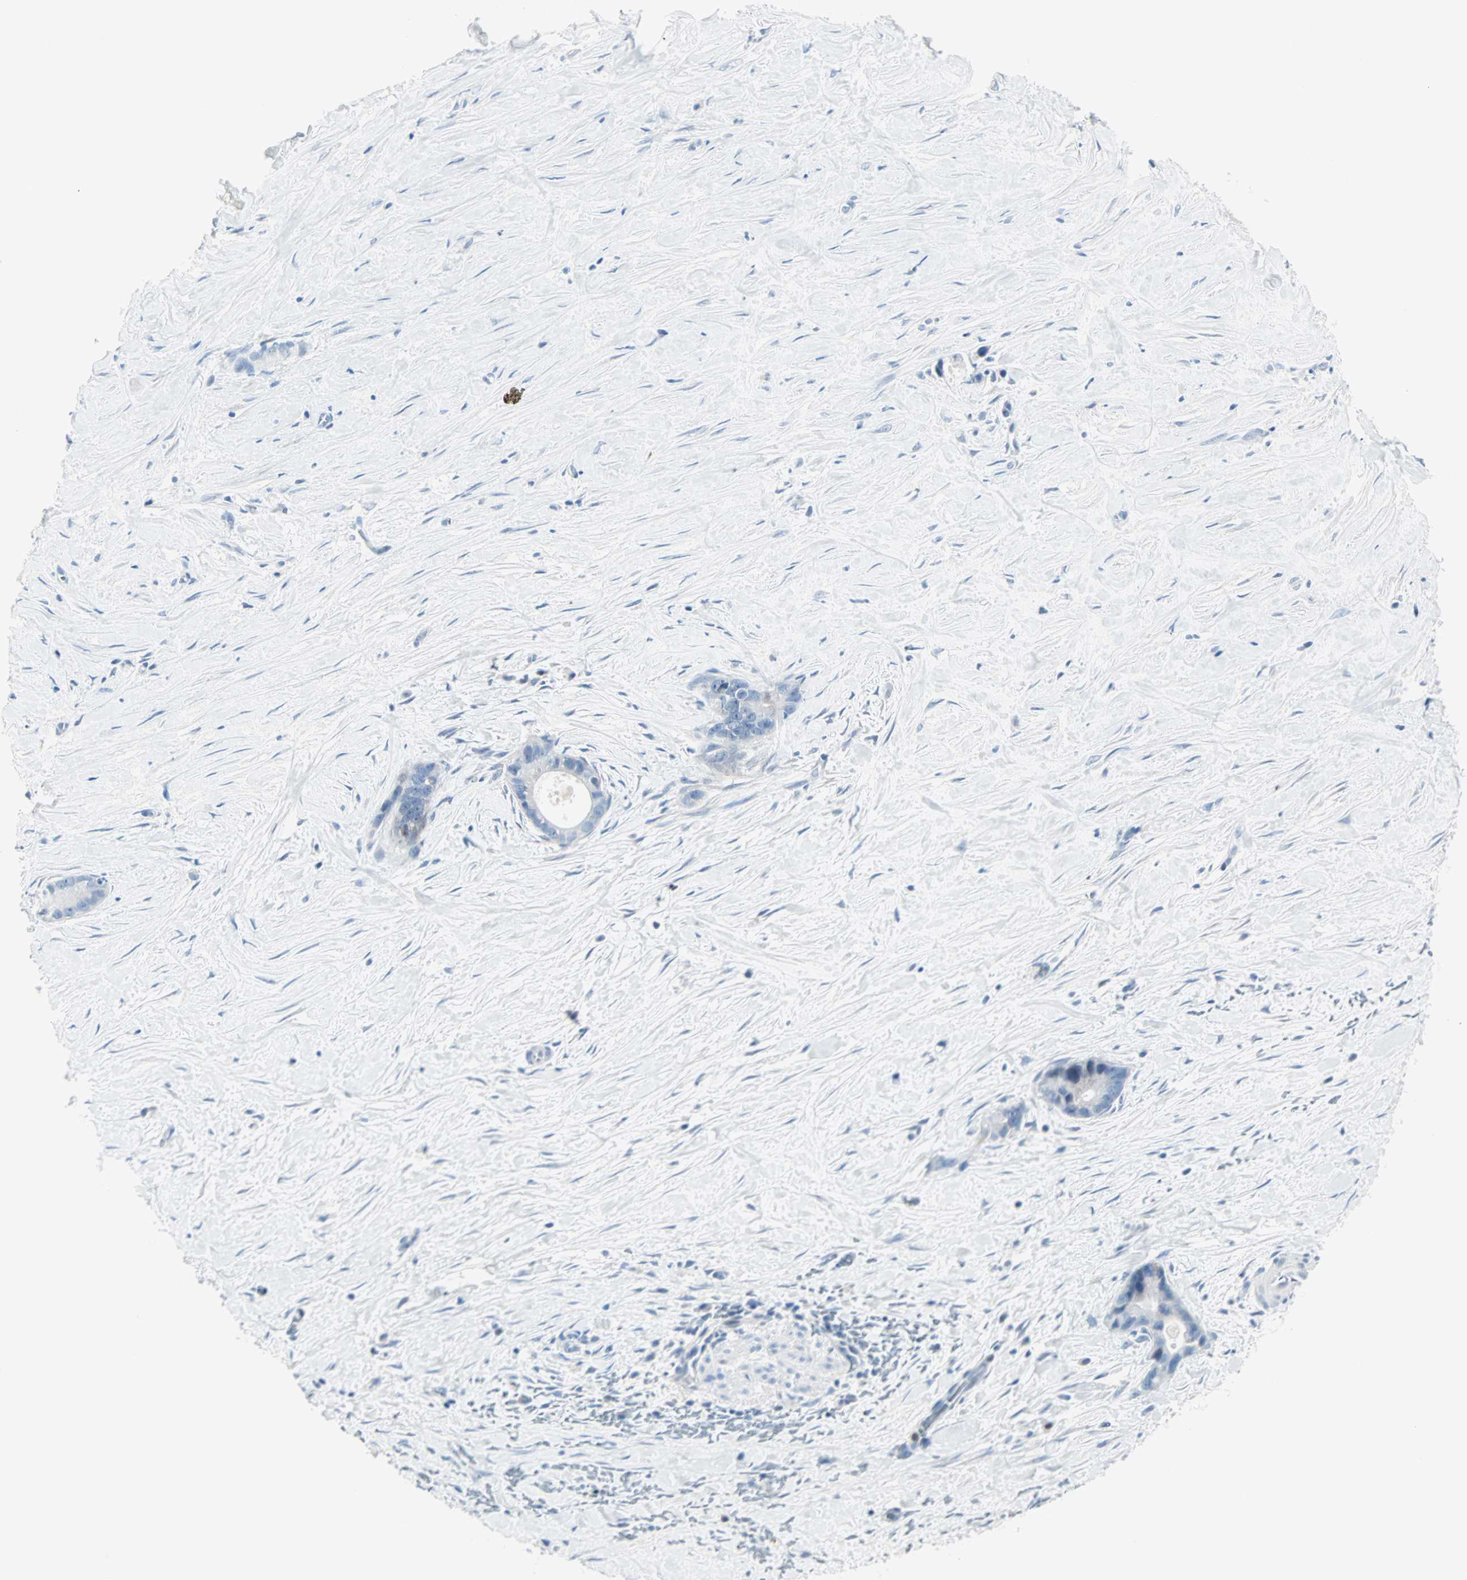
{"staining": {"intensity": "negative", "quantity": "none", "location": "none"}, "tissue": "liver cancer", "cell_type": "Tumor cells", "image_type": "cancer", "snomed": [{"axis": "morphology", "description": "Cholangiocarcinoma"}, {"axis": "topography", "description": "Liver"}], "caption": "Immunohistochemistry (IHC) micrograph of liver cancer (cholangiocarcinoma) stained for a protein (brown), which displays no positivity in tumor cells.", "gene": "NEFH", "patient": {"sex": "female", "age": 55}}